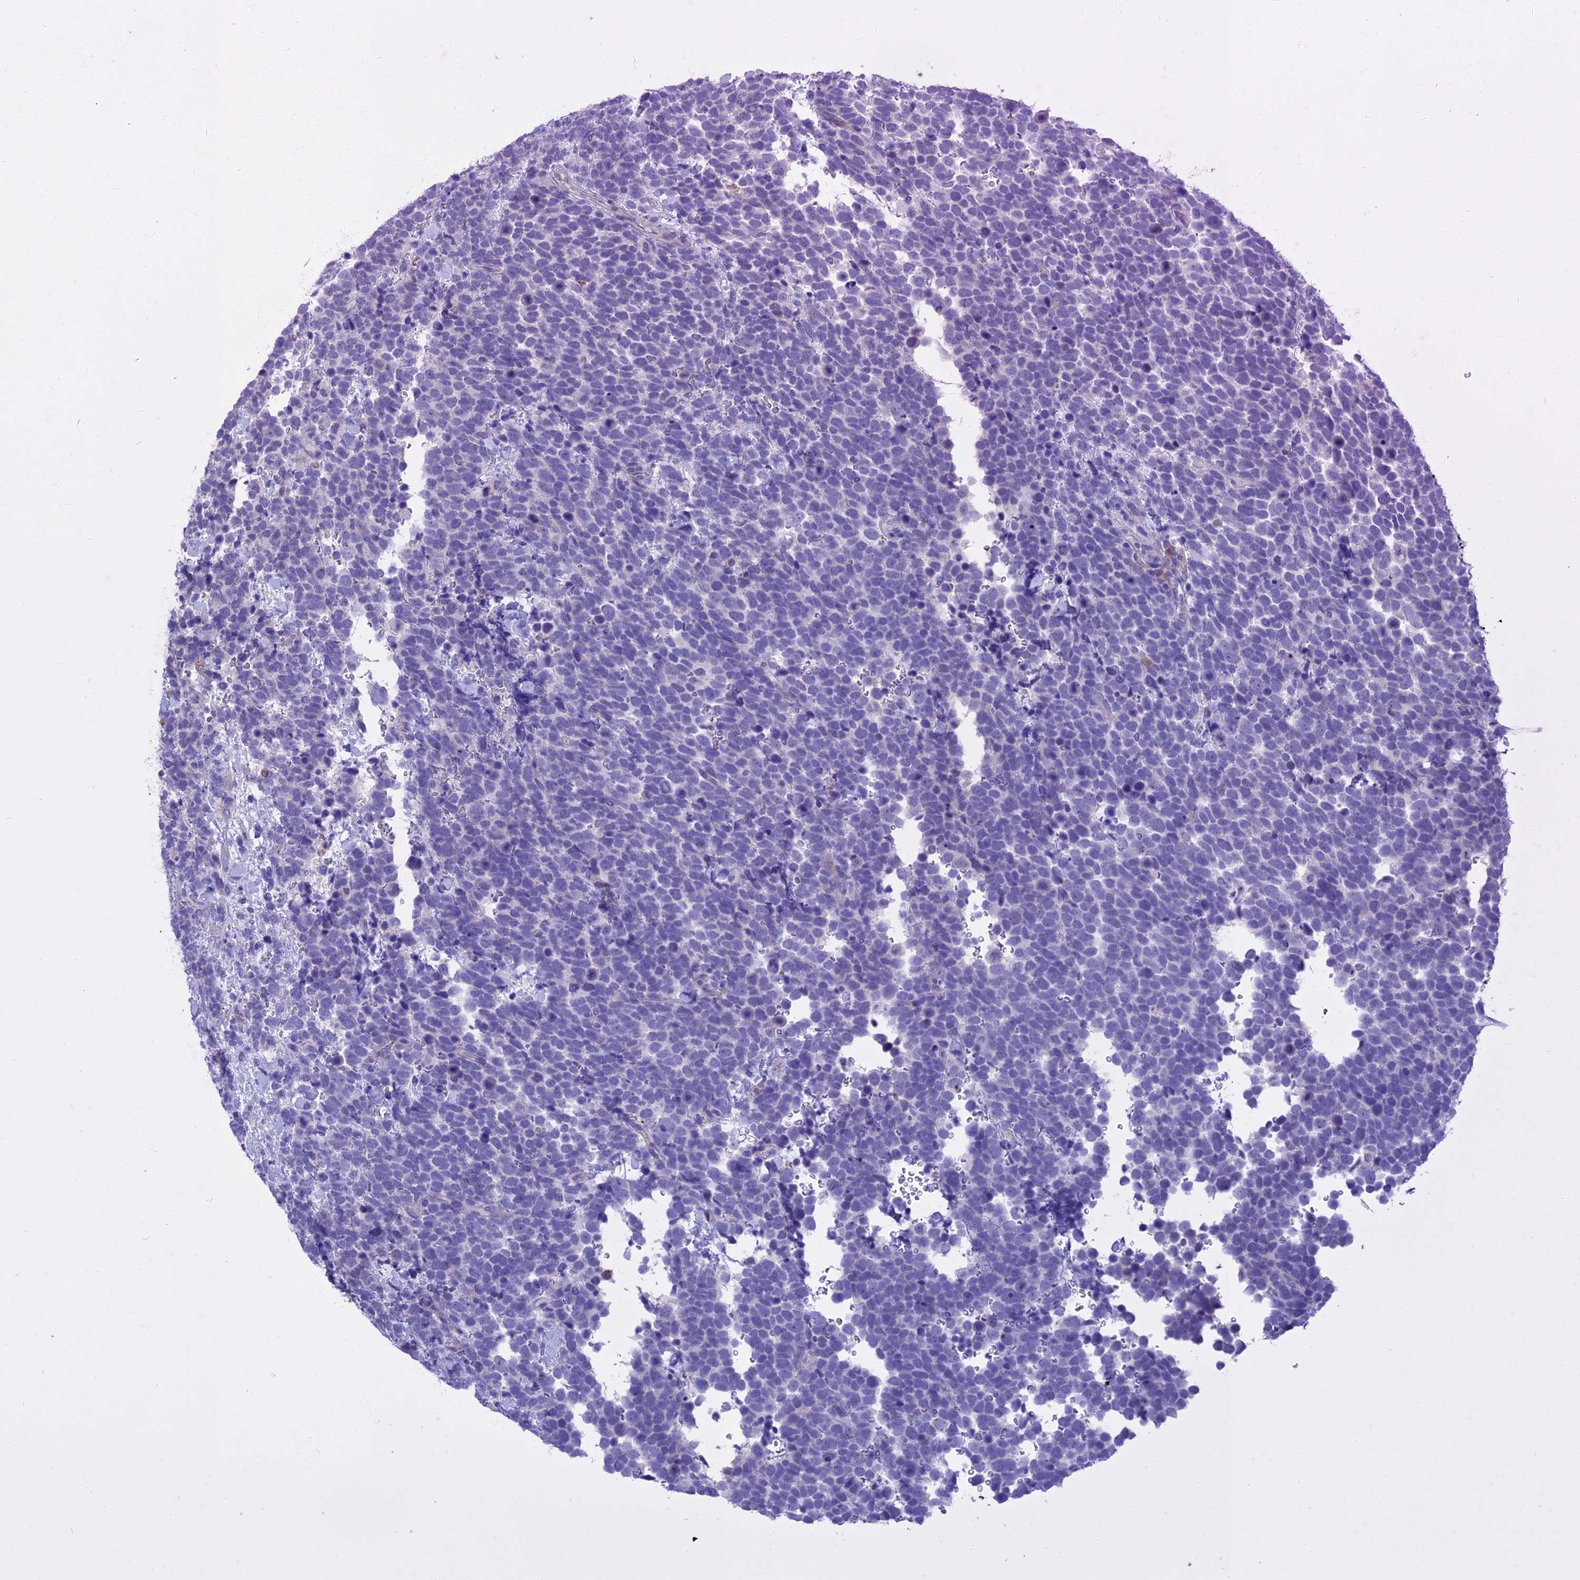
{"staining": {"intensity": "negative", "quantity": "none", "location": "none"}, "tissue": "urothelial cancer", "cell_type": "Tumor cells", "image_type": "cancer", "snomed": [{"axis": "morphology", "description": "Urothelial carcinoma, High grade"}, {"axis": "topography", "description": "Urinary bladder"}], "caption": "Immunohistochemical staining of human urothelial cancer reveals no significant staining in tumor cells. The staining is performed using DAB (3,3'-diaminobenzidine) brown chromogen with nuclei counter-stained in using hematoxylin.", "gene": "SLC2A6", "patient": {"sex": "female", "age": 82}}